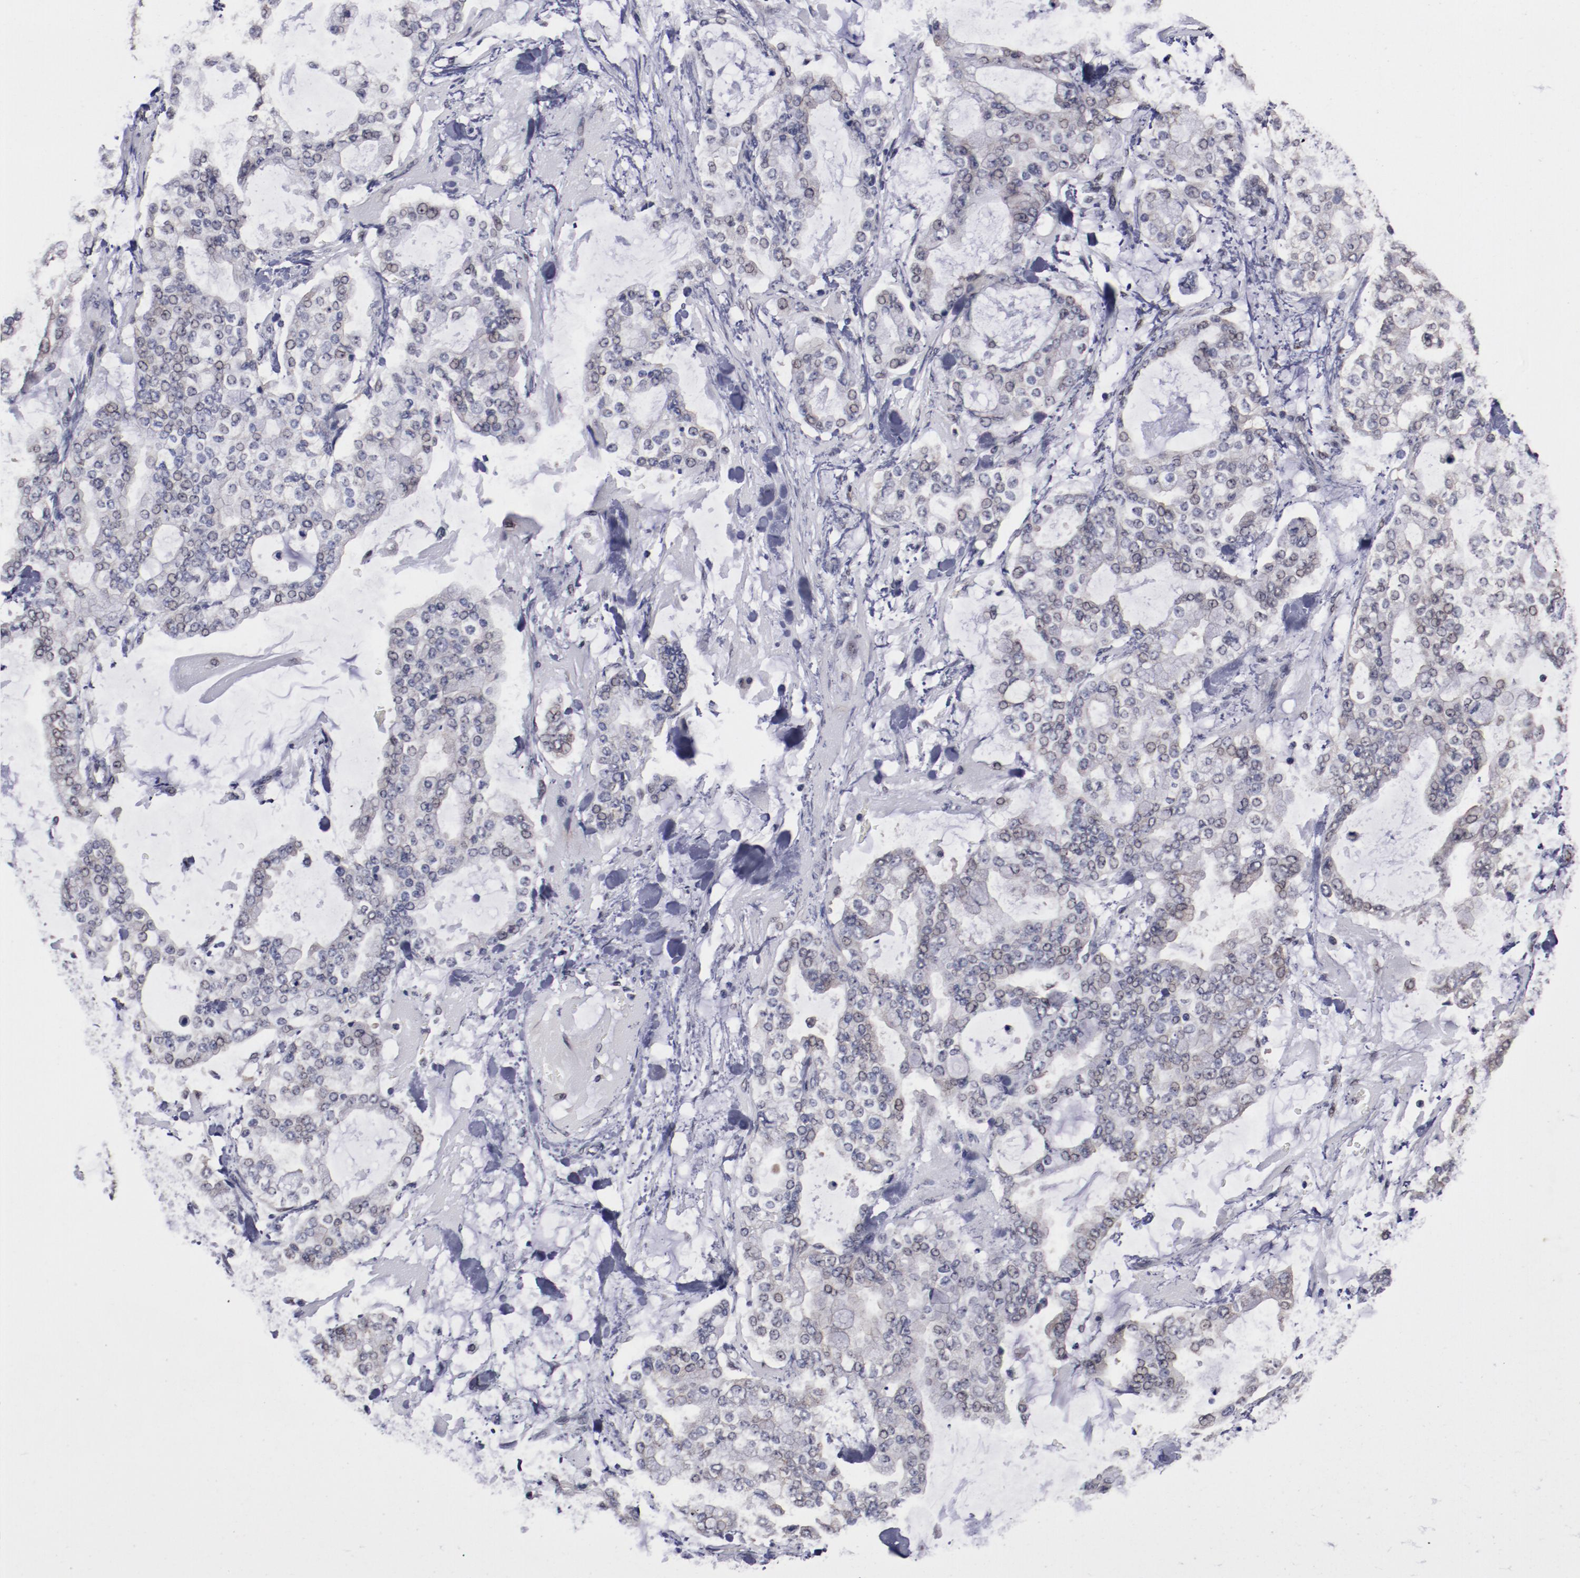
{"staining": {"intensity": "weak", "quantity": "<25%", "location": "nuclear"}, "tissue": "stomach cancer", "cell_type": "Tumor cells", "image_type": "cancer", "snomed": [{"axis": "morphology", "description": "Normal tissue, NOS"}, {"axis": "morphology", "description": "Adenocarcinoma, NOS"}, {"axis": "topography", "description": "Stomach, upper"}, {"axis": "topography", "description": "Stomach"}], "caption": "This is a image of IHC staining of stomach adenocarcinoma, which shows no positivity in tumor cells. (Stains: DAB immunohistochemistry with hematoxylin counter stain, Microscopy: brightfield microscopy at high magnification).", "gene": "ARNT", "patient": {"sex": "male", "age": 76}}